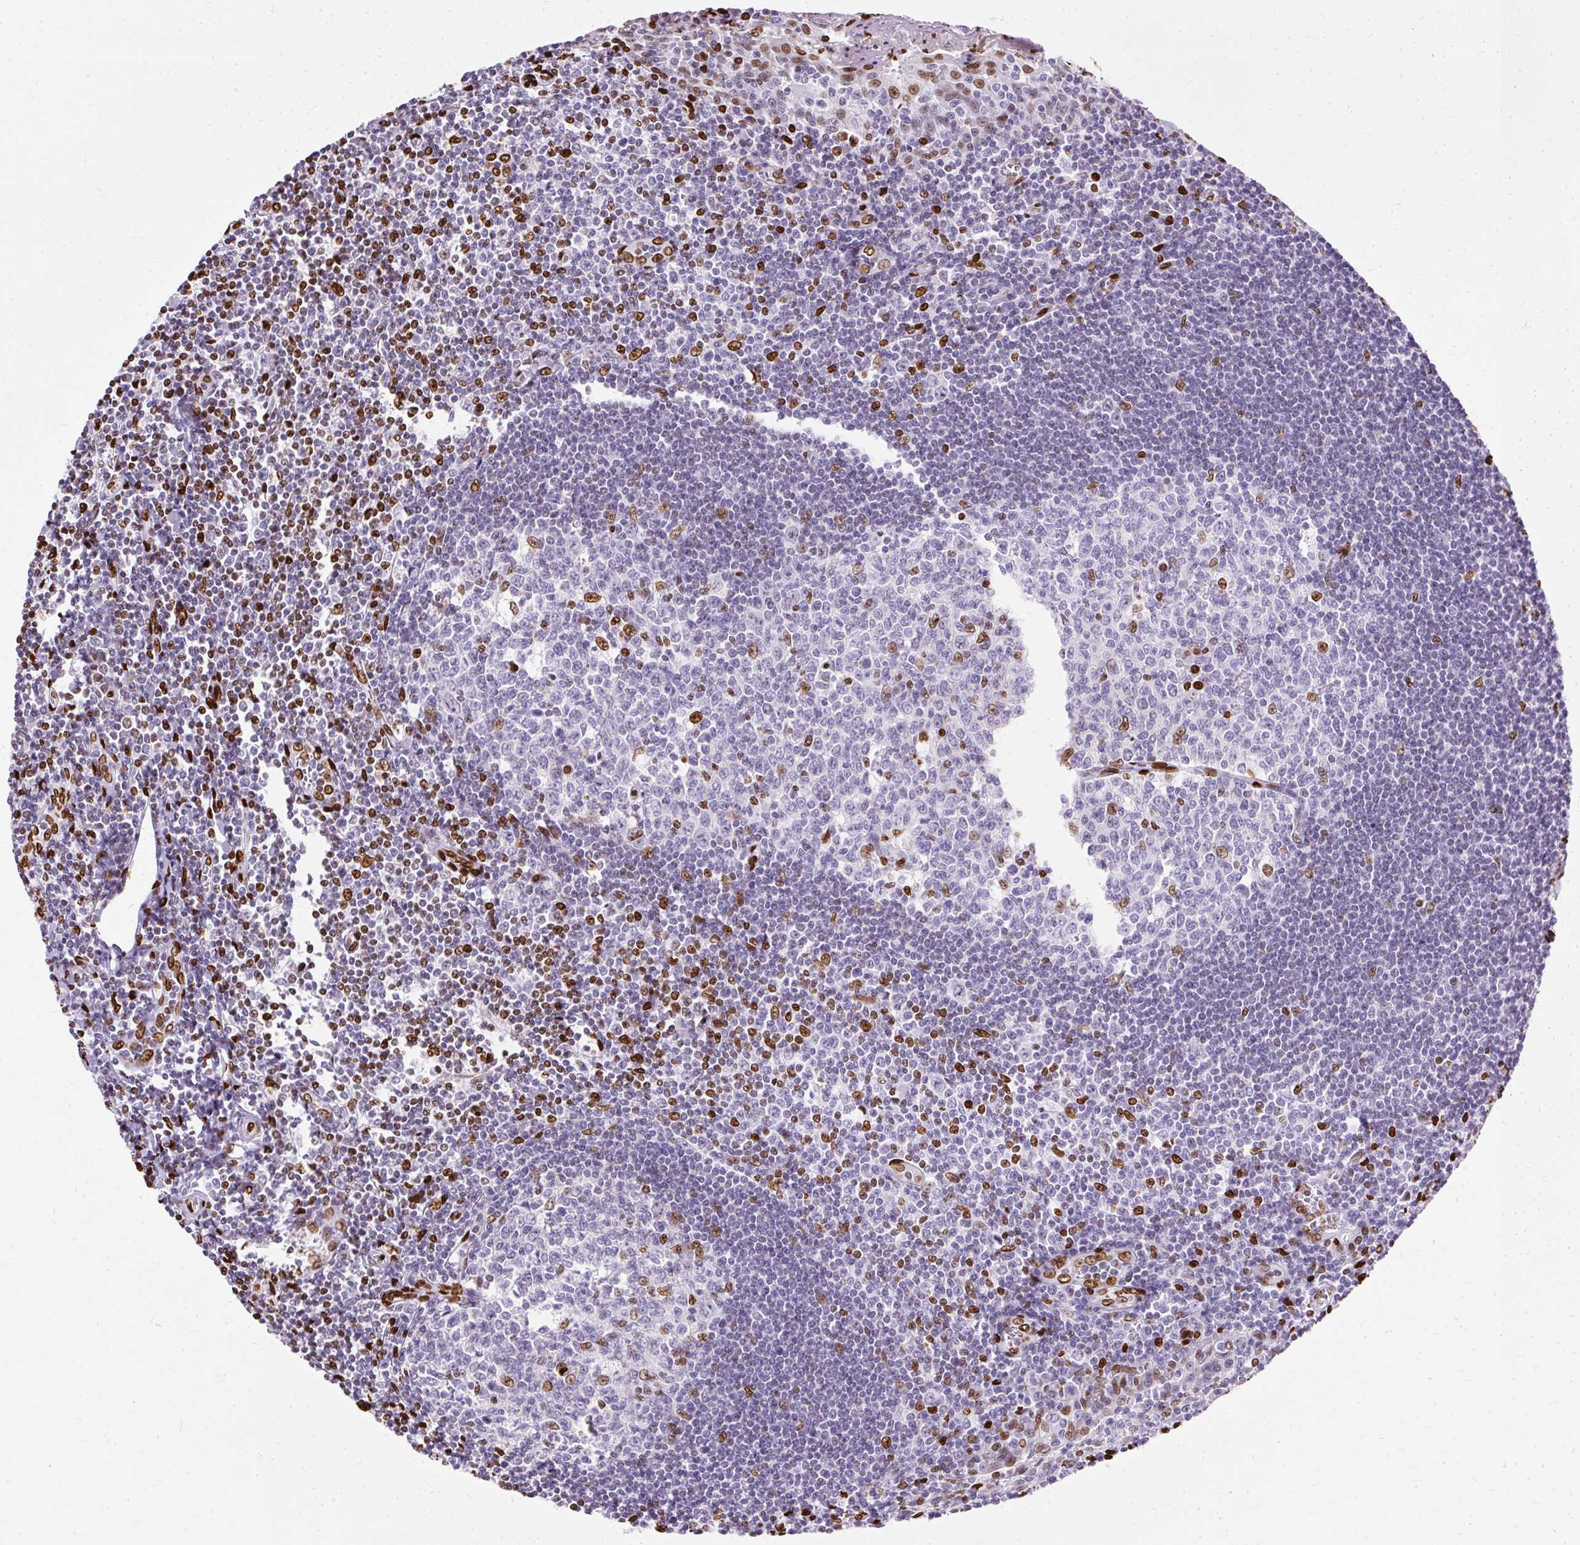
{"staining": {"intensity": "strong", "quantity": "<25%", "location": "nuclear"}, "tissue": "tonsil", "cell_type": "Germinal center cells", "image_type": "normal", "snomed": [{"axis": "morphology", "description": "Normal tissue, NOS"}, {"axis": "topography", "description": "Tonsil"}], "caption": "Germinal center cells display medium levels of strong nuclear expression in approximately <25% of cells in unremarkable human tonsil. (DAB IHC, brown staining for protein, blue staining for nuclei).", "gene": "TMEM184C", "patient": {"sex": "male", "age": 27}}